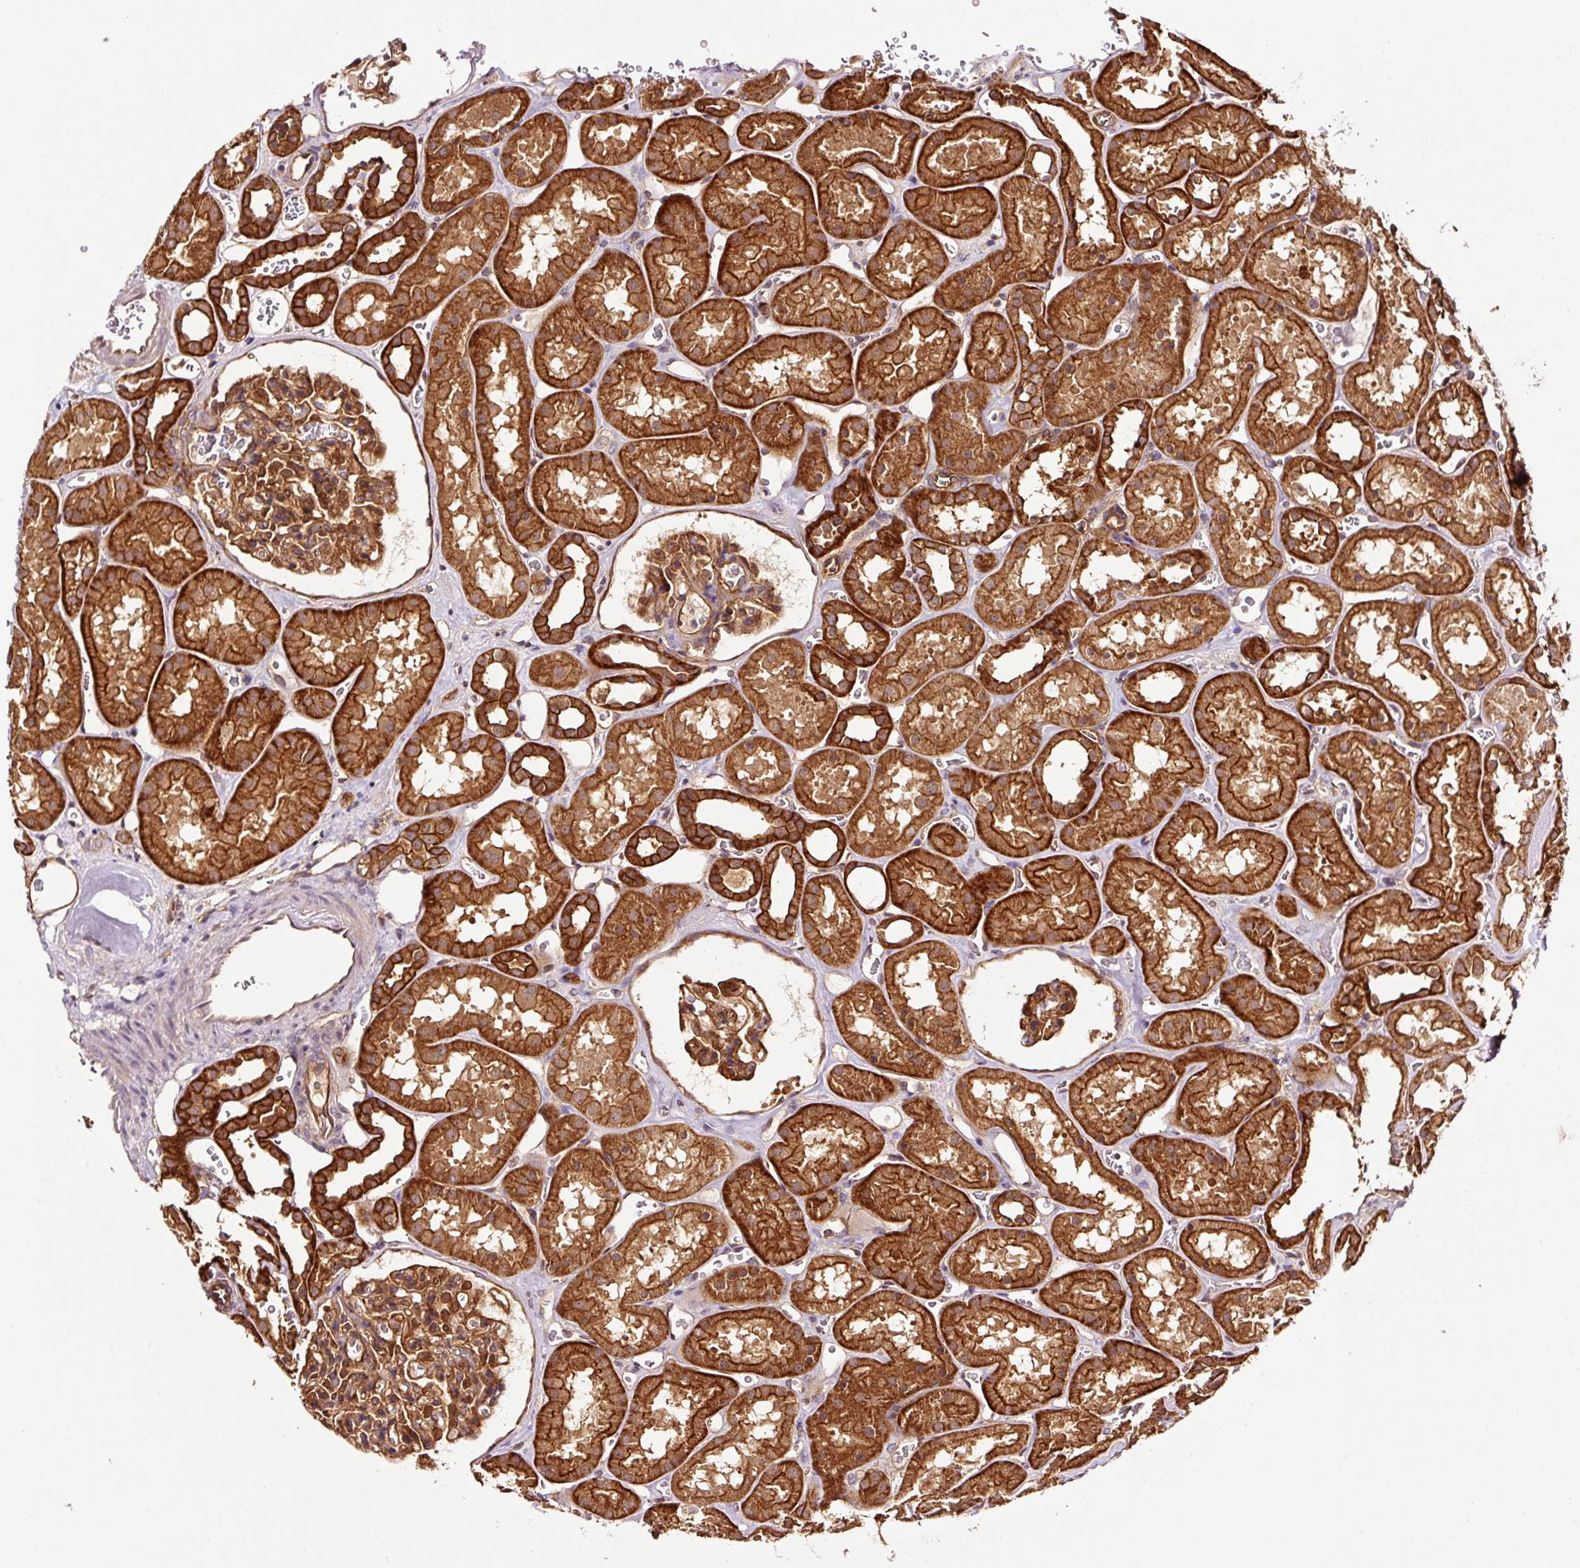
{"staining": {"intensity": "strong", "quantity": ">75%", "location": "cytoplasmic/membranous"}, "tissue": "kidney", "cell_type": "Cells in glomeruli", "image_type": "normal", "snomed": [{"axis": "morphology", "description": "Normal tissue, NOS"}, {"axis": "topography", "description": "Kidney"}], "caption": "Protein expression analysis of benign kidney shows strong cytoplasmic/membranous positivity in about >75% of cells in glomeruli. (brown staining indicates protein expression, while blue staining denotes nuclei).", "gene": "METAP1", "patient": {"sex": "female", "age": 41}}